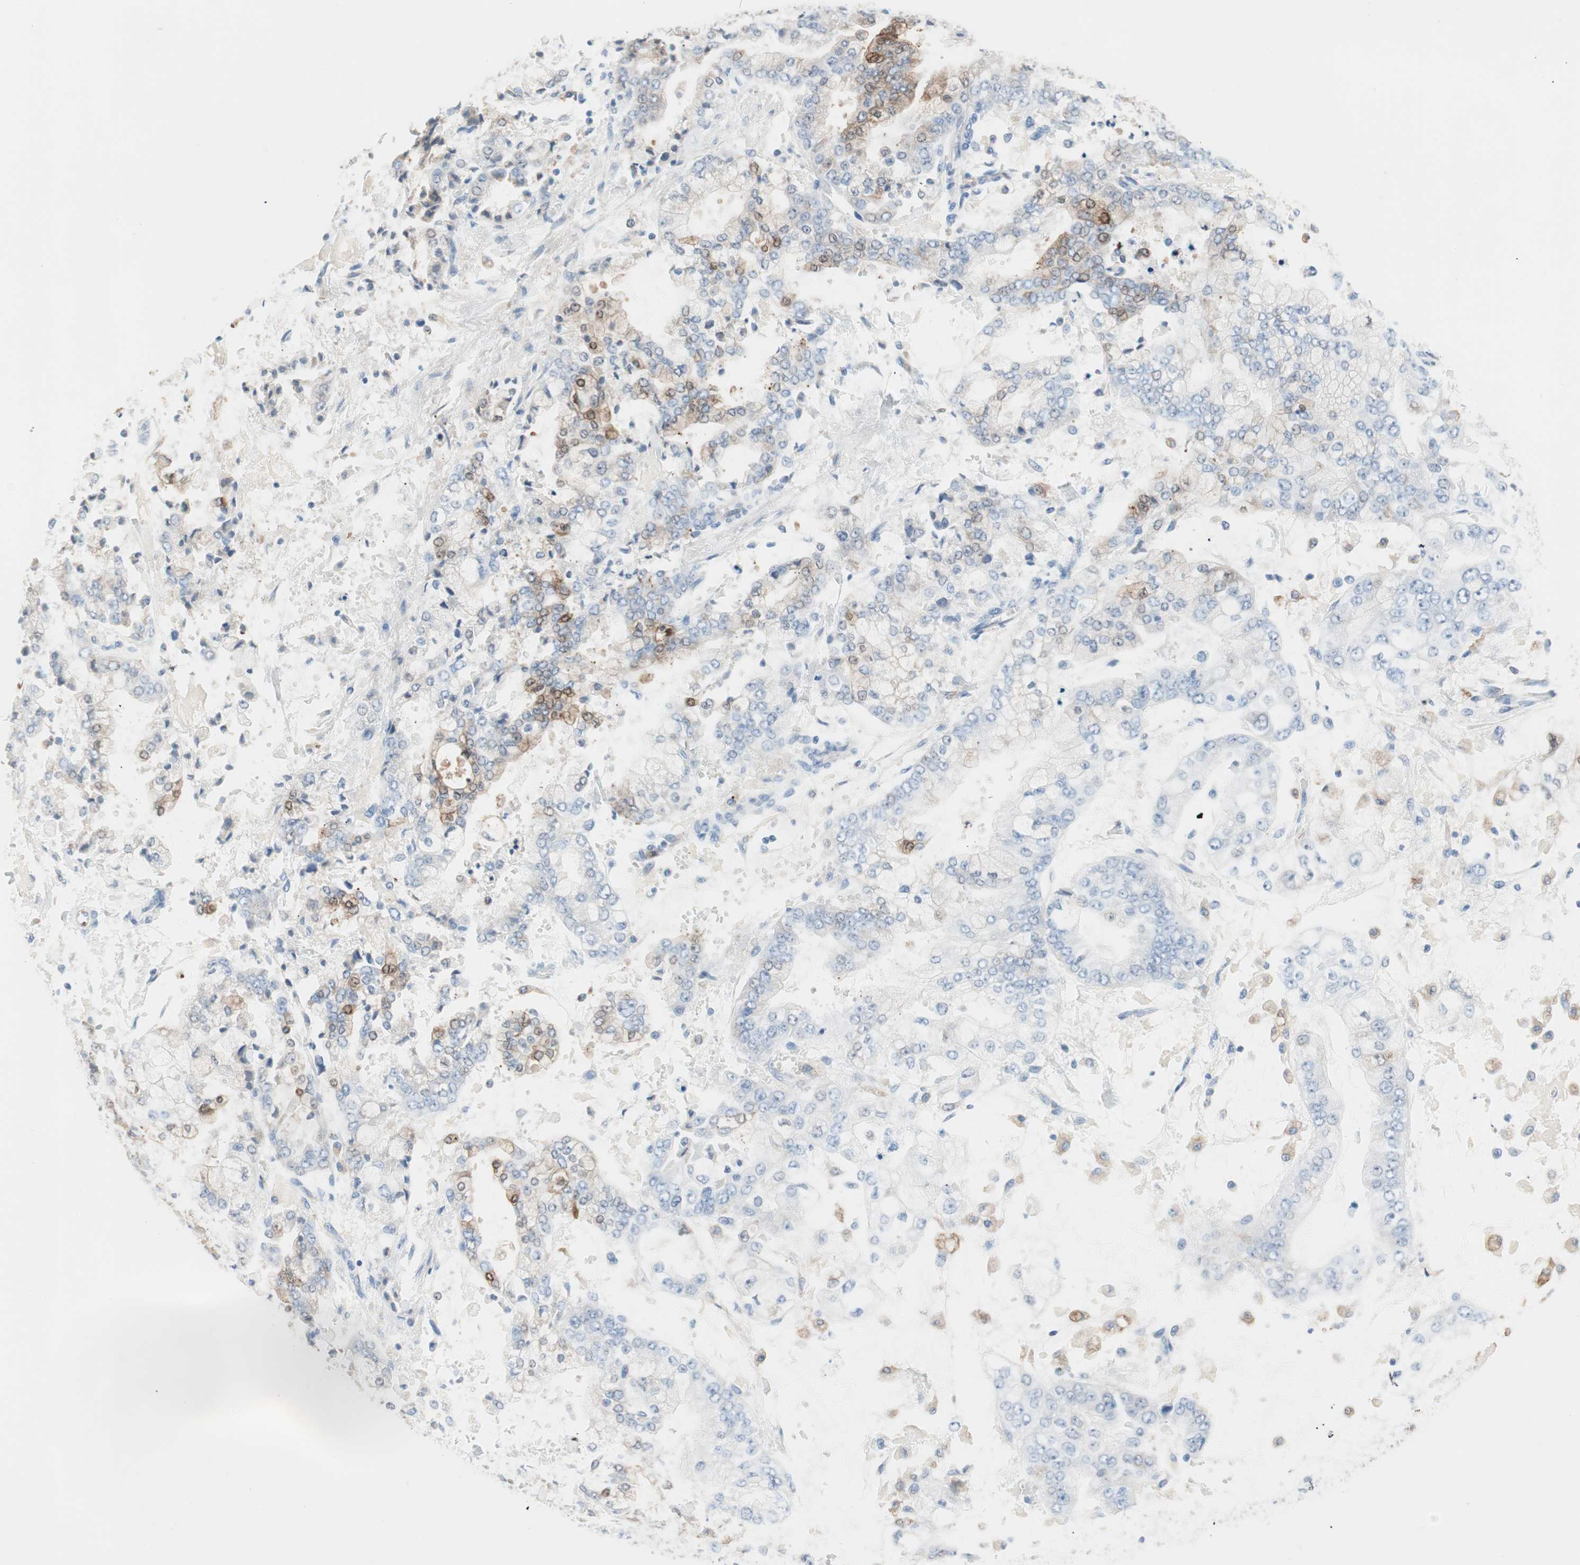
{"staining": {"intensity": "moderate", "quantity": "<25%", "location": "cytoplasmic/membranous"}, "tissue": "stomach cancer", "cell_type": "Tumor cells", "image_type": "cancer", "snomed": [{"axis": "morphology", "description": "Adenocarcinoma, NOS"}, {"axis": "topography", "description": "Stomach"}], "caption": "A high-resolution photomicrograph shows immunohistochemistry (IHC) staining of adenocarcinoma (stomach), which demonstrates moderate cytoplasmic/membranous positivity in approximately <25% of tumor cells. (brown staining indicates protein expression, while blue staining denotes nuclei).", "gene": "GLUL", "patient": {"sex": "male", "age": 76}}